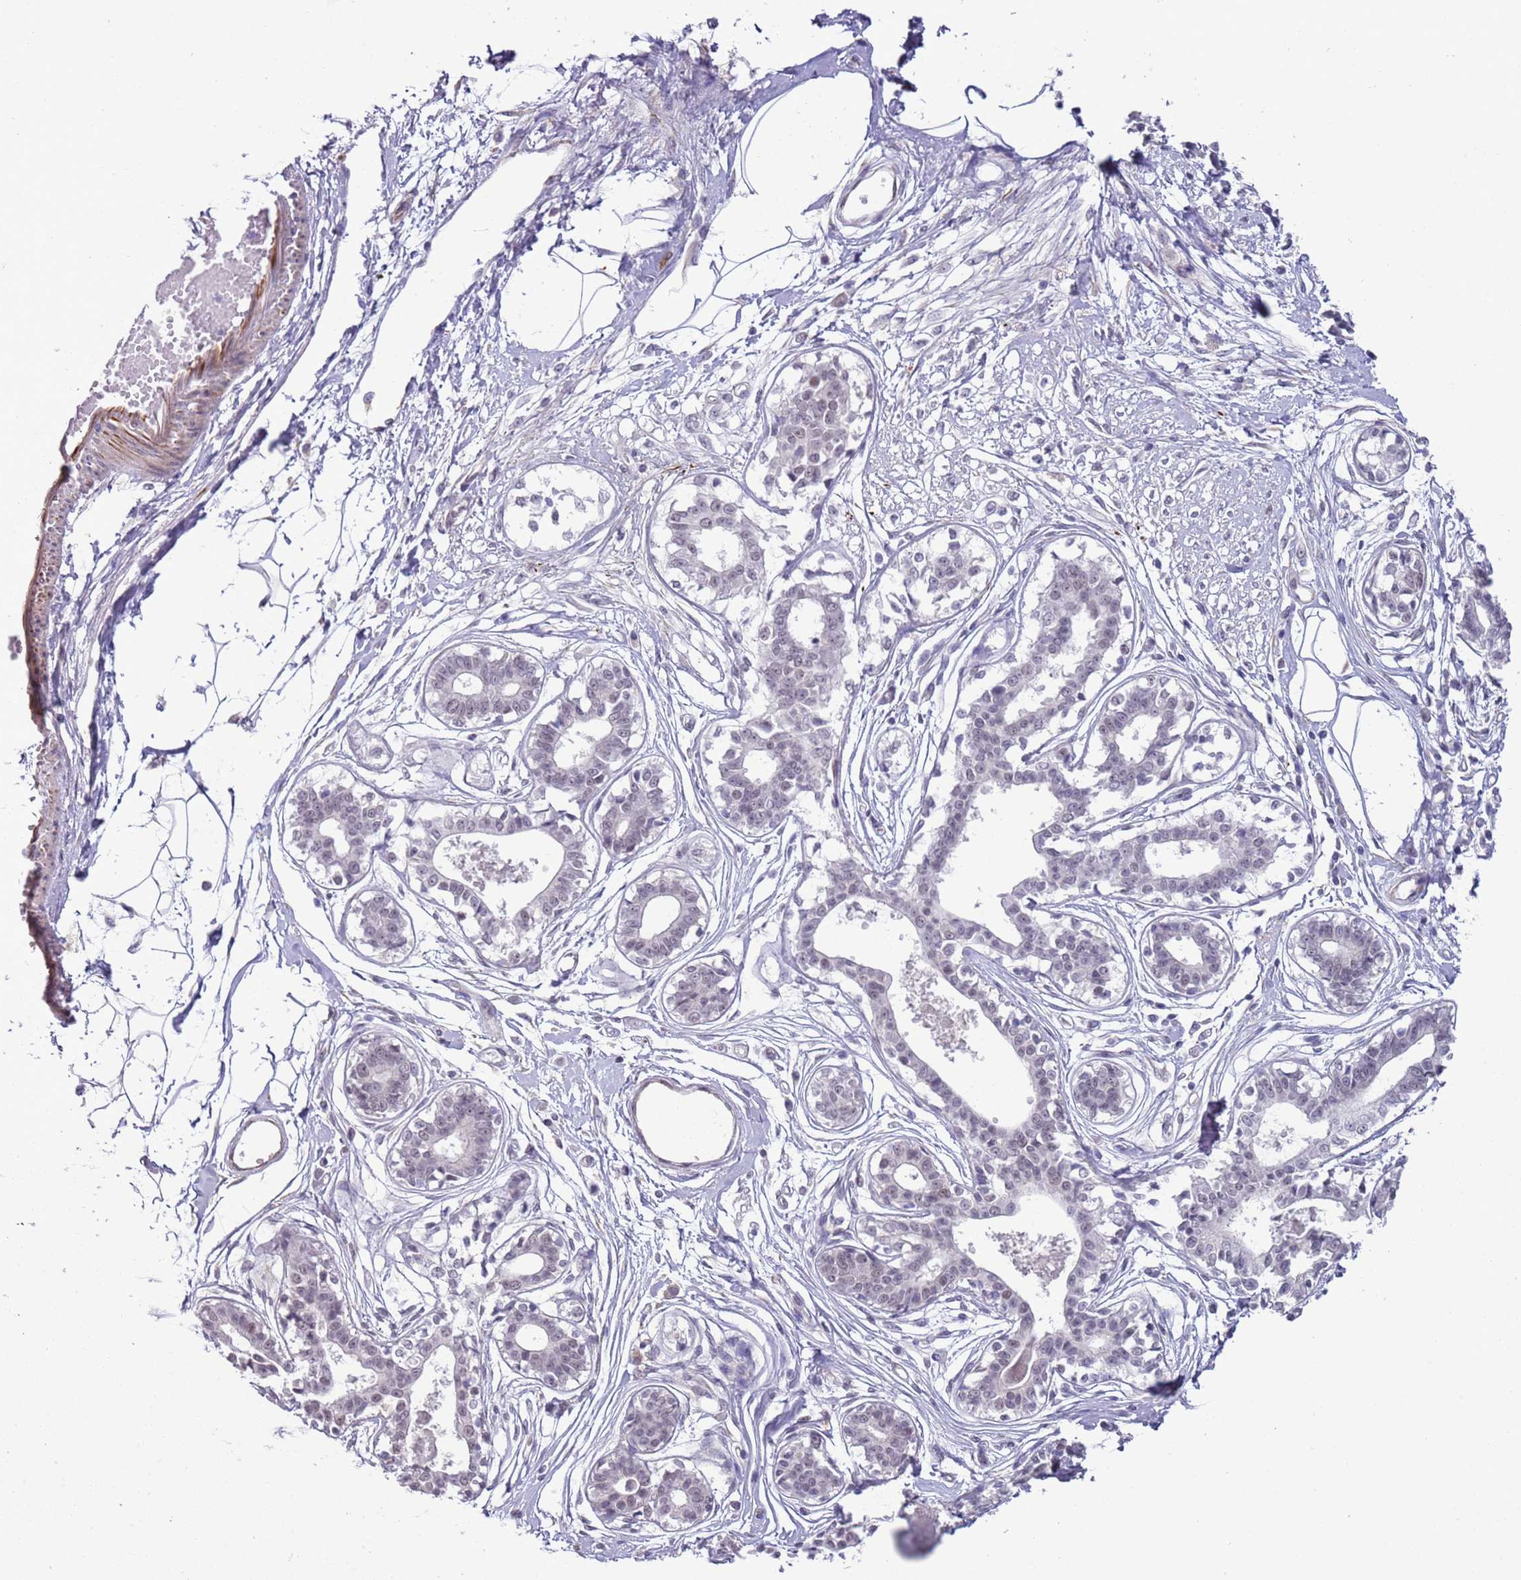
{"staining": {"intensity": "negative", "quantity": "none", "location": "none"}, "tissue": "breast", "cell_type": "Adipocytes", "image_type": "normal", "snomed": [{"axis": "morphology", "description": "Normal tissue, NOS"}, {"axis": "topography", "description": "Breast"}], "caption": "An immunohistochemistry histopathology image of unremarkable breast is shown. There is no staining in adipocytes of breast. The staining is performed using DAB (3,3'-diaminobenzidine) brown chromogen with nuclei counter-stained in using hematoxylin.", "gene": "ENSG00000271254", "patient": {"sex": "female", "age": 45}}